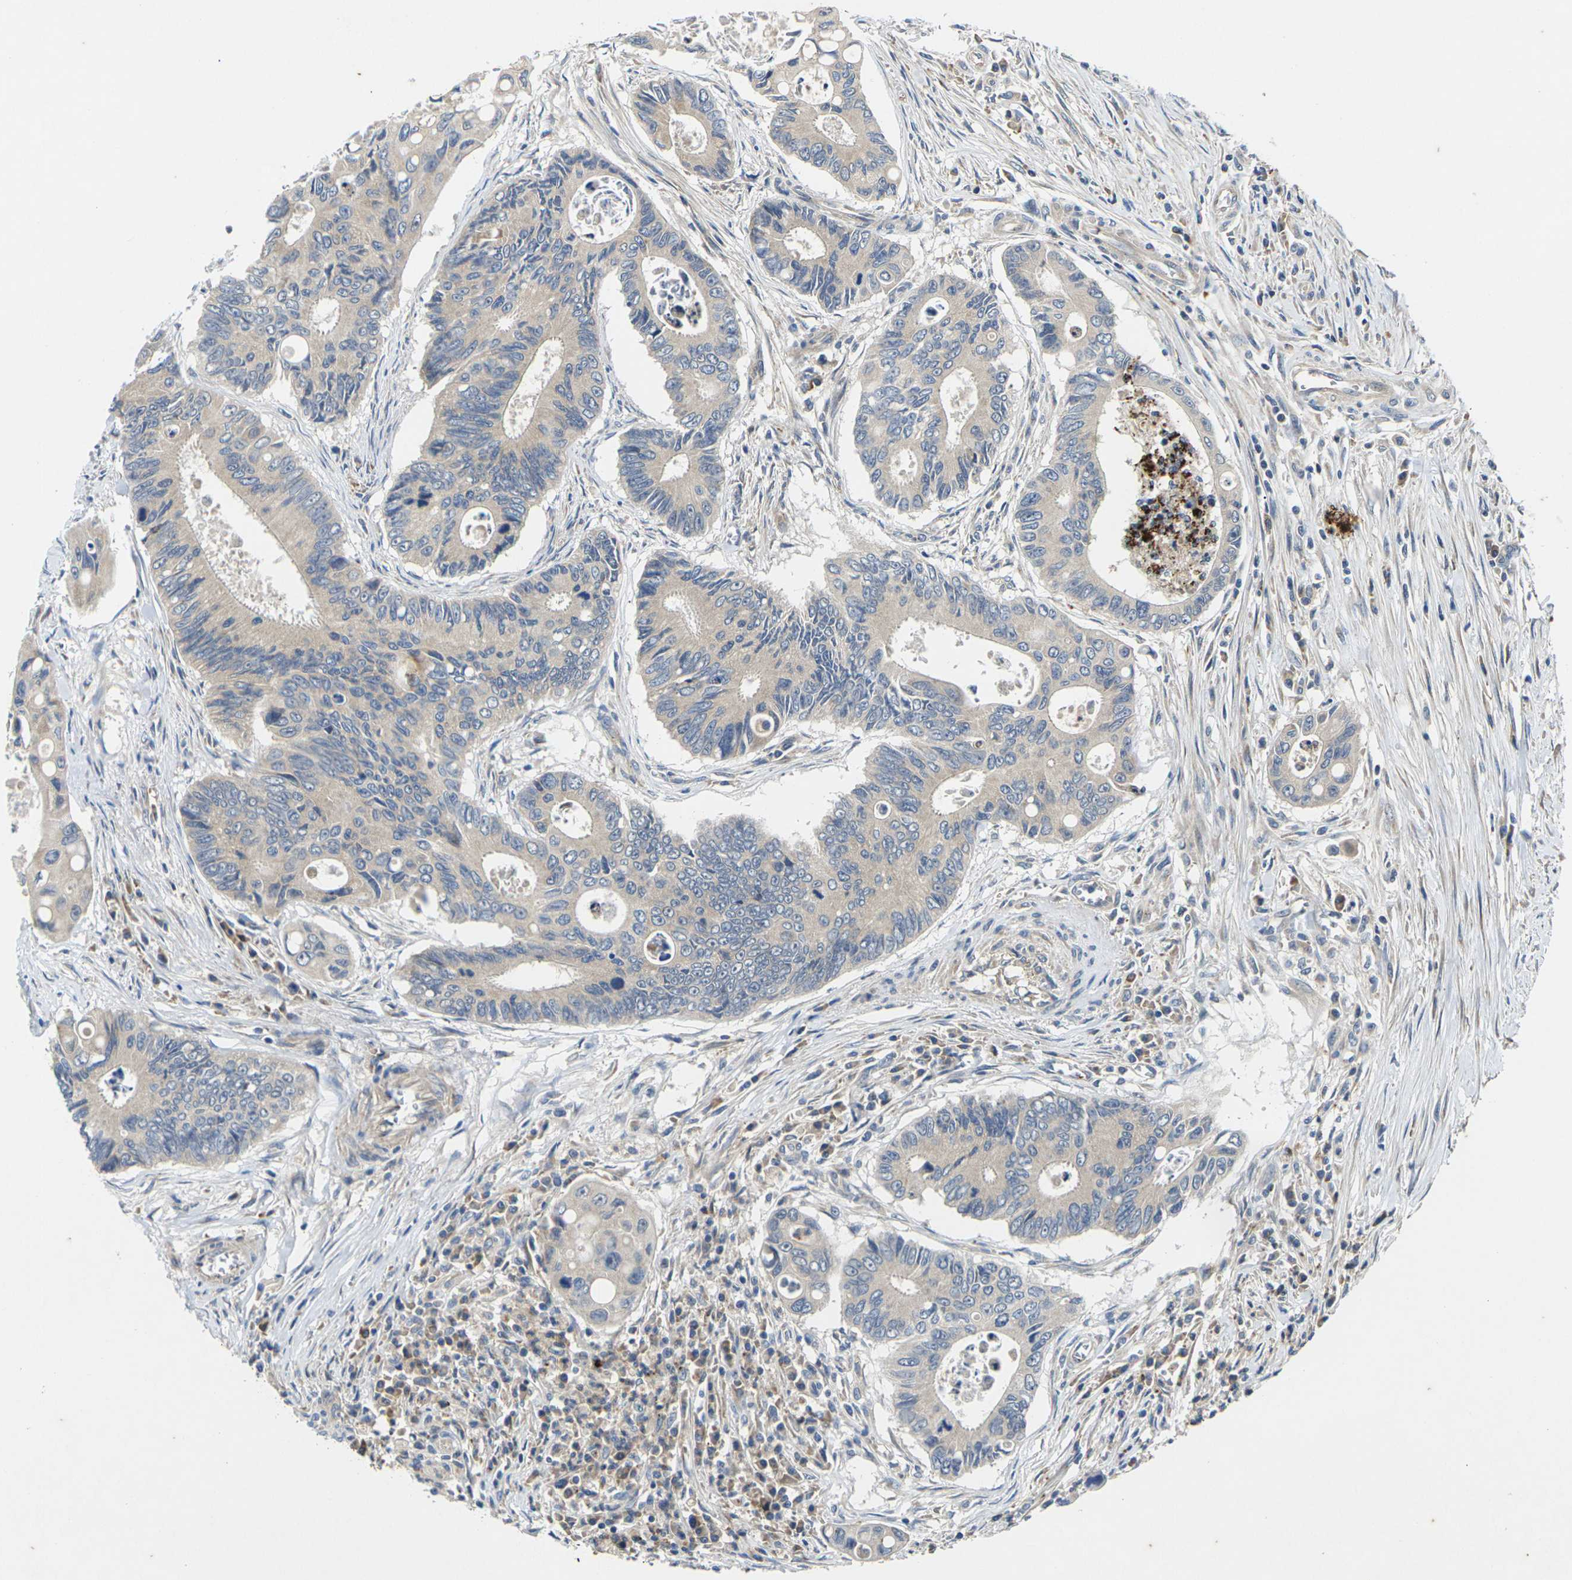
{"staining": {"intensity": "weak", "quantity": ">75%", "location": "cytoplasmic/membranous"}, "tissue": "colorectal cancer", "cell_type": "Tumor cells", "image_type": "cancer", "snomed": [{"axis": "morphology", "description": "Inflammation, NOS"}, {"axis": "morphology", "description": "Adenocarcinoma, NOS"}, {"axis": "topography", "description": "Colon"}], "caption": "Colorectal adenocarcinoma stained with a protein marker displays weak staining in tumor cells.", "gene": "KIF1B", "patient": {"sex": "male", "age": 72}}